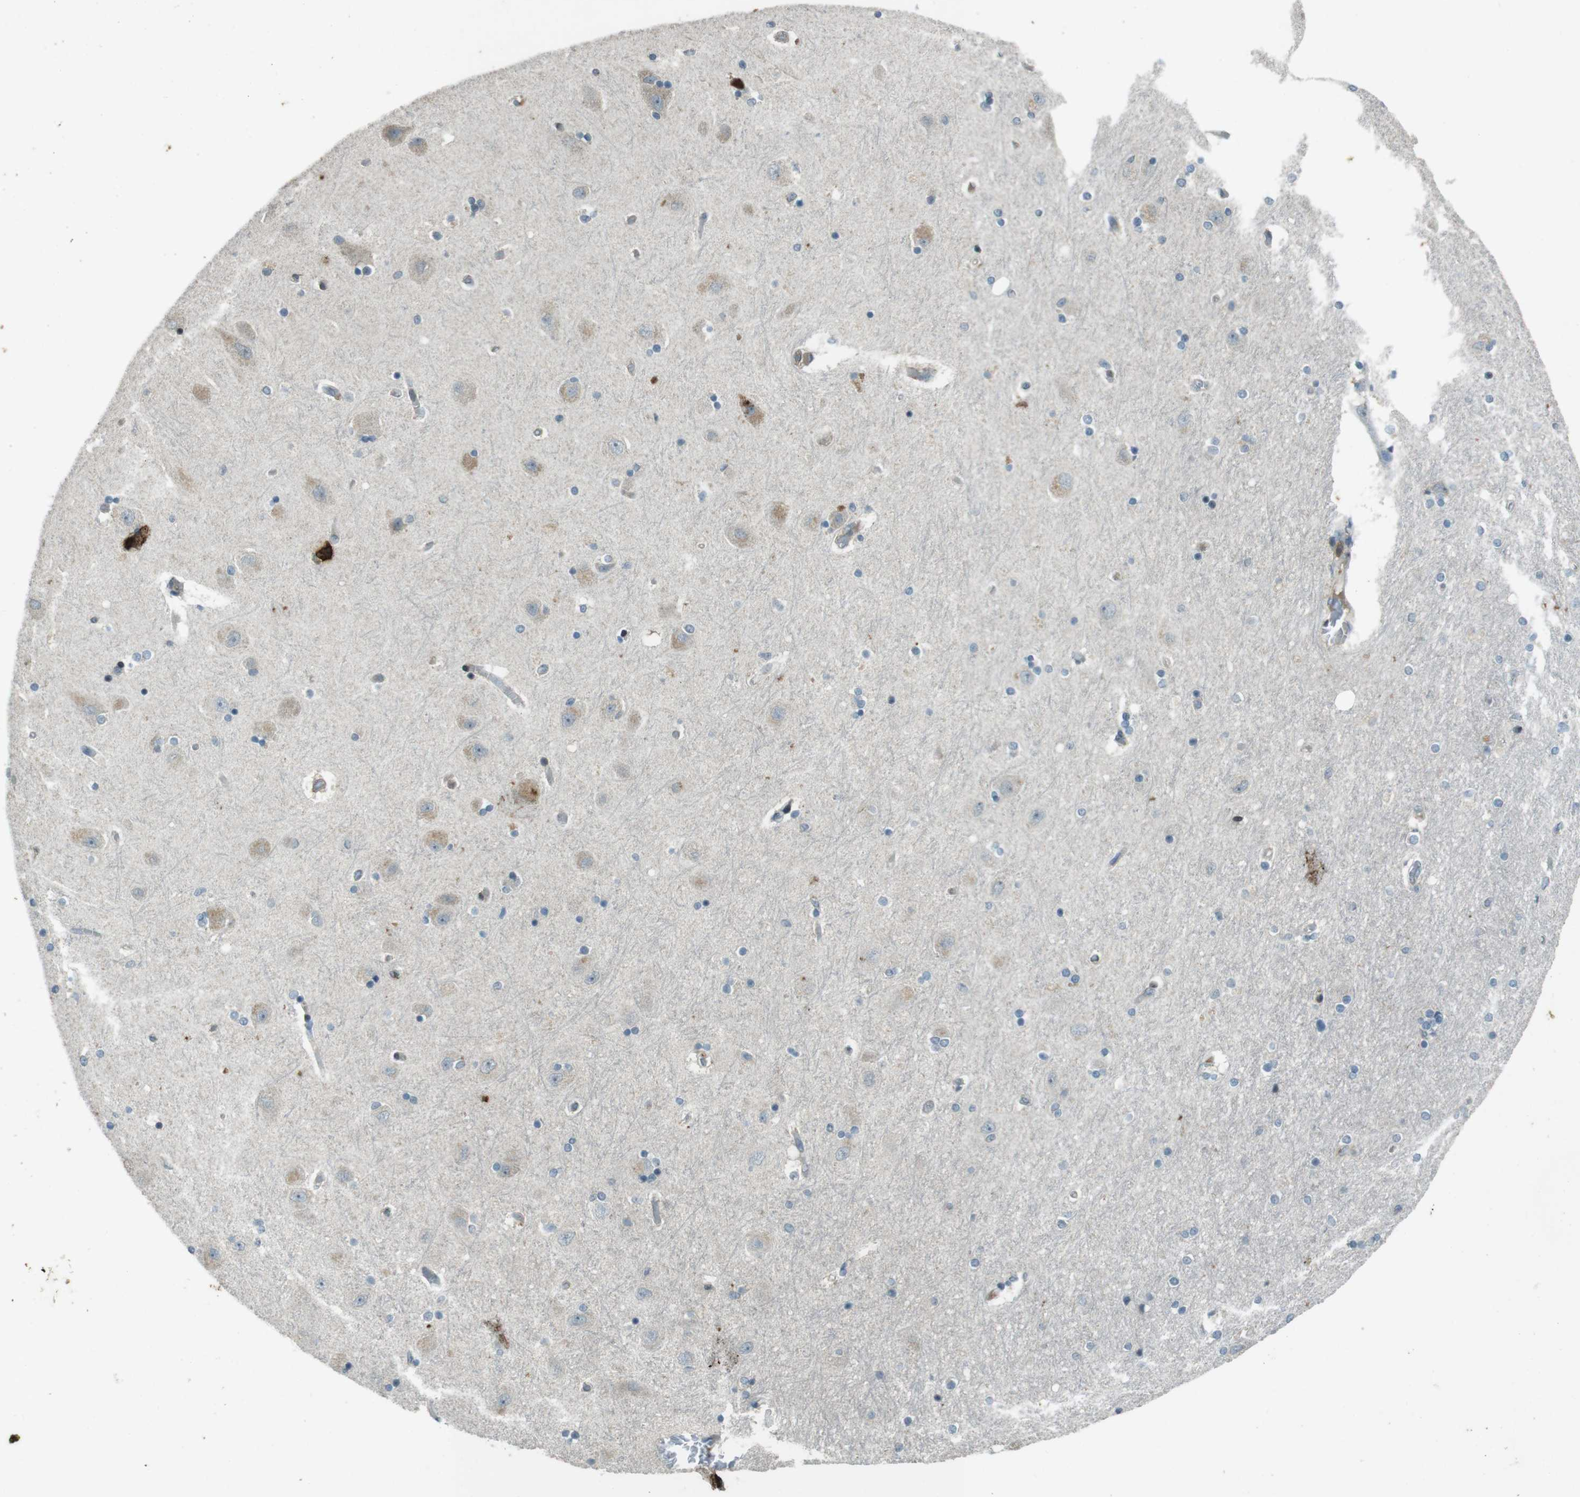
{"staining": {"intensity": "weak", "quantity": "<25%", "location": "cytoplasmic/membranous"}, "tissue": "hippocampus", "cell_type": "Glial cells", "image_type": "normal", "snomed": [{"axis": "morphology", "description": "Normal tissue, NOS"}, {"axis": "topography", "description": "Hippocampus"}], "caption": "Immunohistochemistry (IHC) photomicrograph of unremarkable human hippocampus stained for a protein (brown), which displays no positivity in glial cells.", "gene": "ZYX", "patient": {"sex": "female", "age": 54}}